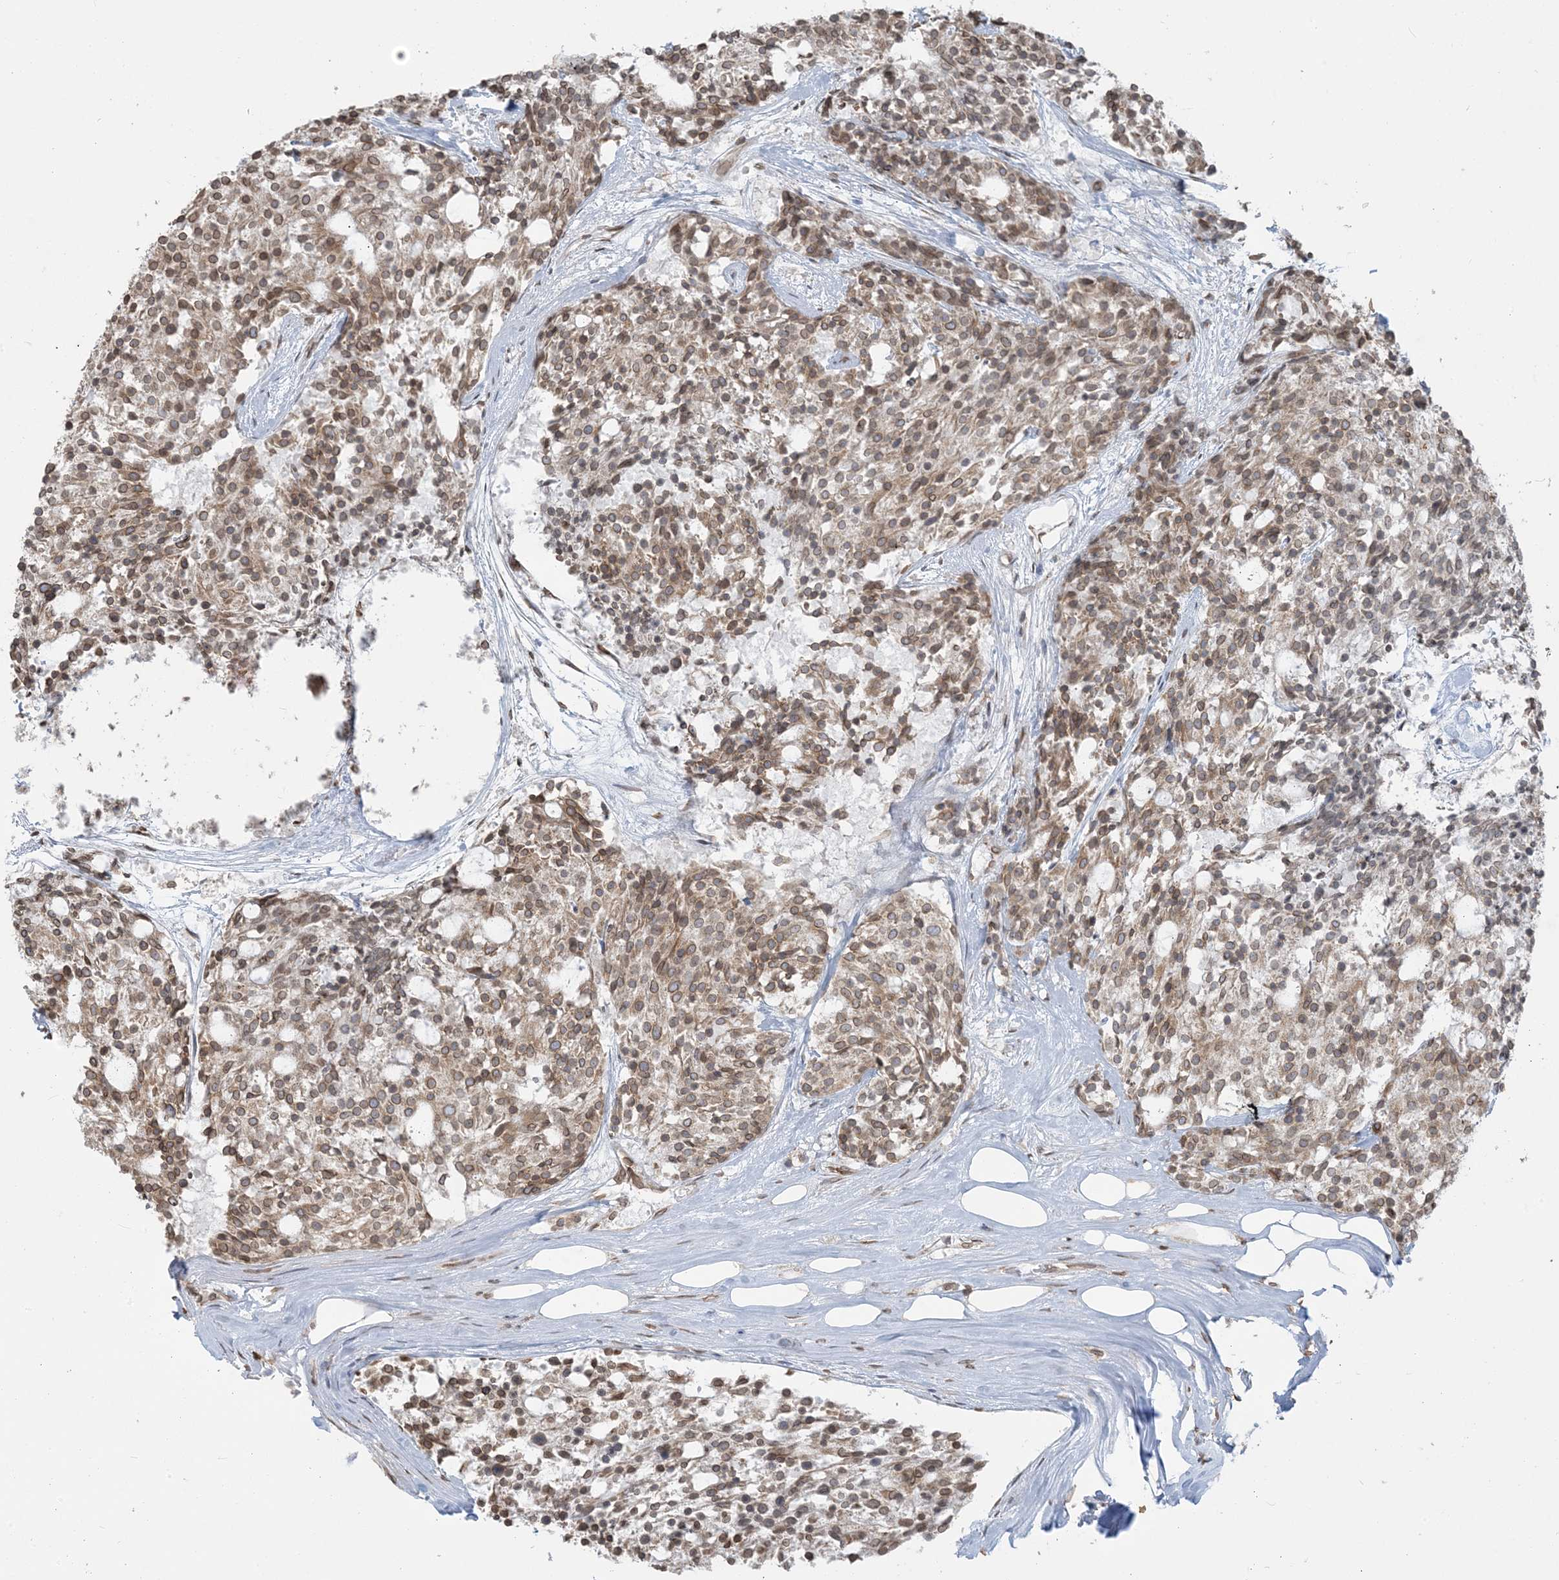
{"staining": {"intensity": "moderate", "quantity": ">75%", "location": "cytoplasmic/membranous"}, "tissue": "carcinoid", "cell_type": "Tumor cells", "image_type": "cancer", "snomed": [{"axis": "morphology", "description": "Carcinoid, malignant, NOS"}, {"axis": "topography", "description": "Pancreas"}], "caption": "Protein staining of malignant carcinoid tissue shows moderate cytoplasmic/membranous staining in approximately >75% of tumor cells. Ihc stains the protein in brown and the nuclei are stained blue.", "gene": "WWP1", "patient": {"sex": "female", "age": 54}}